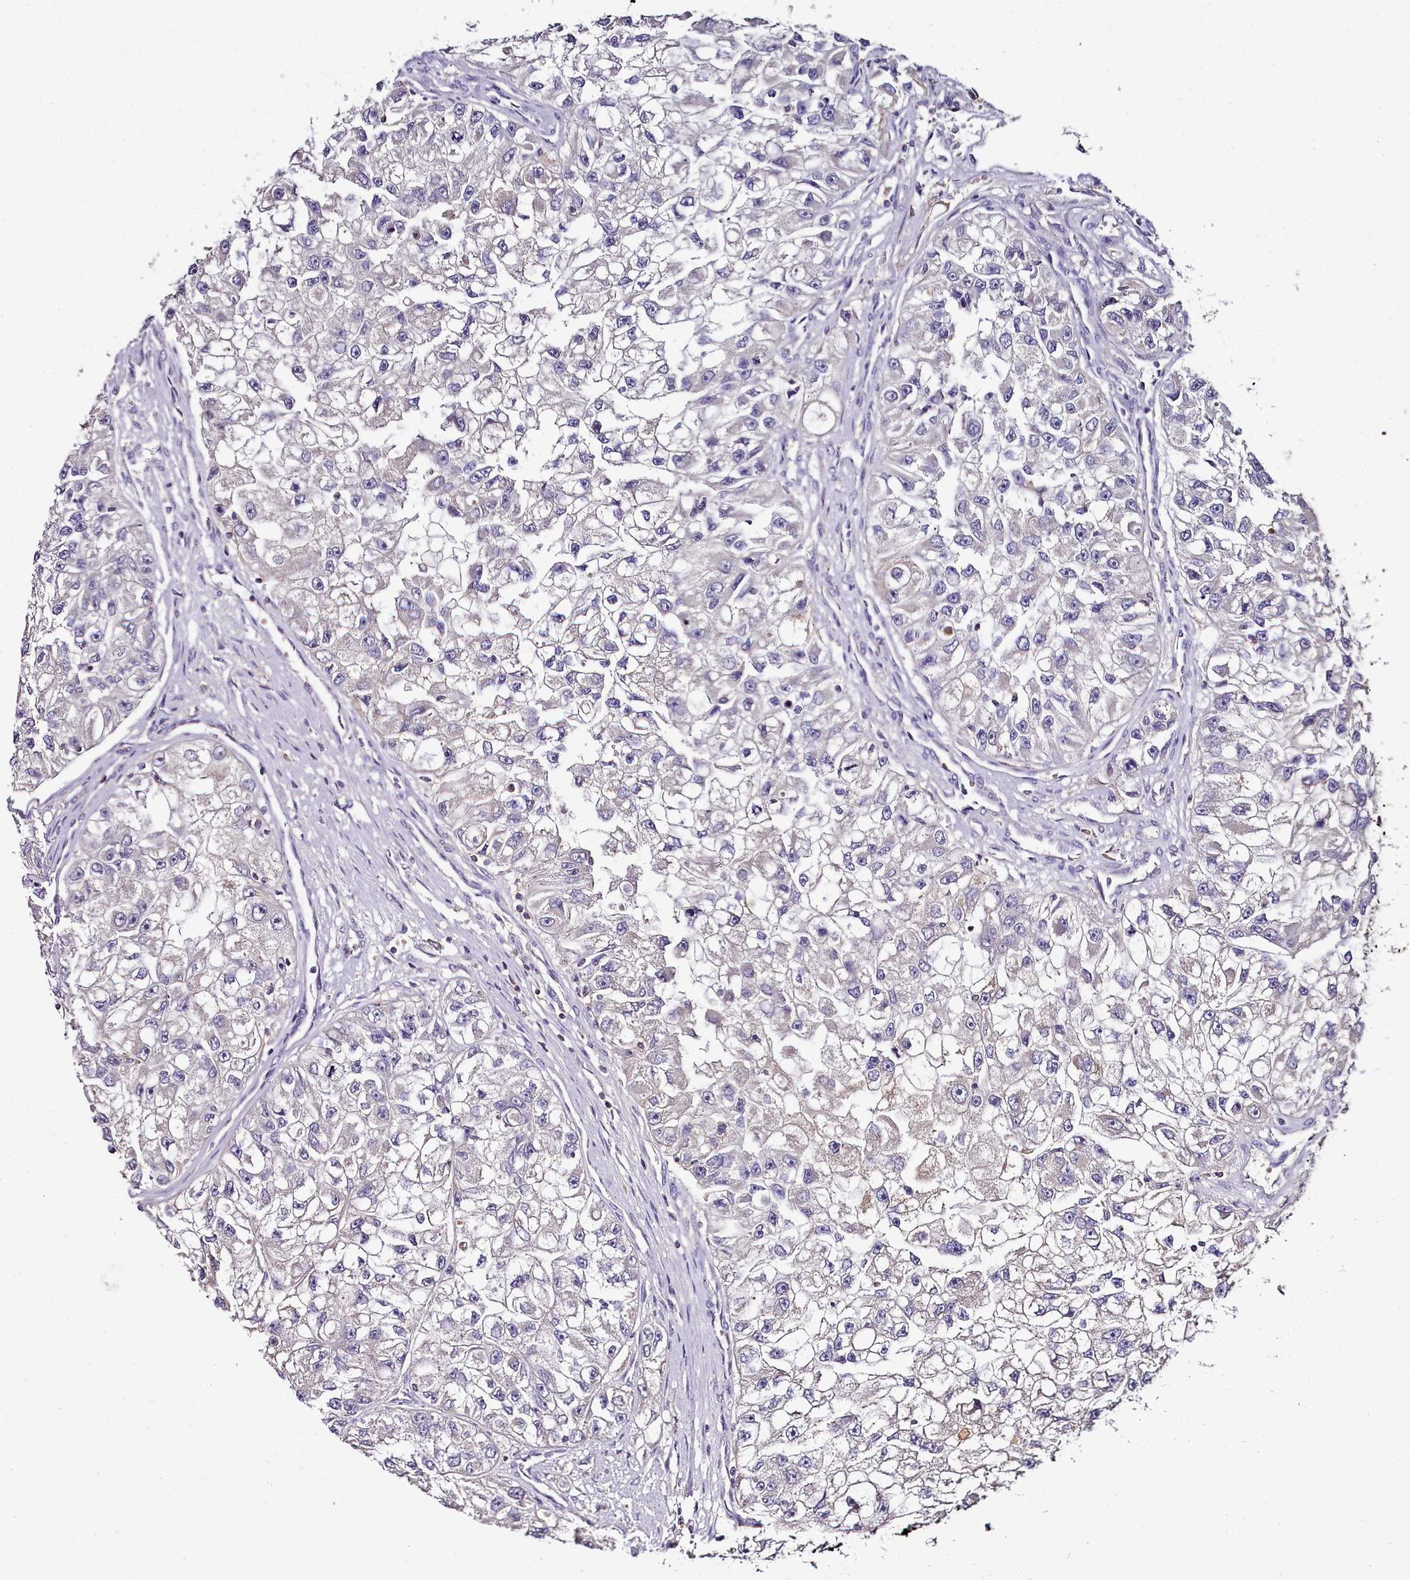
{"staining": {"intensity": "negative", "quantity": "none", "location": "none"}, "tissue": "renal cancer", "cell_type": "Tumor cells", "image_type": "cancer", "snomed": [{"axis": "morphology", "description": "Adenocarcinoma, NOS"}, {"axis": "topography", "description": "Kidney"}], "caption": "Immunohistochemical staining of human renal cancer (adenocarcinoma) demonstrates no significant positivity in tumor cells.", "gene": "ACSS1", "patient": {"sex": "male", "age": 63}}